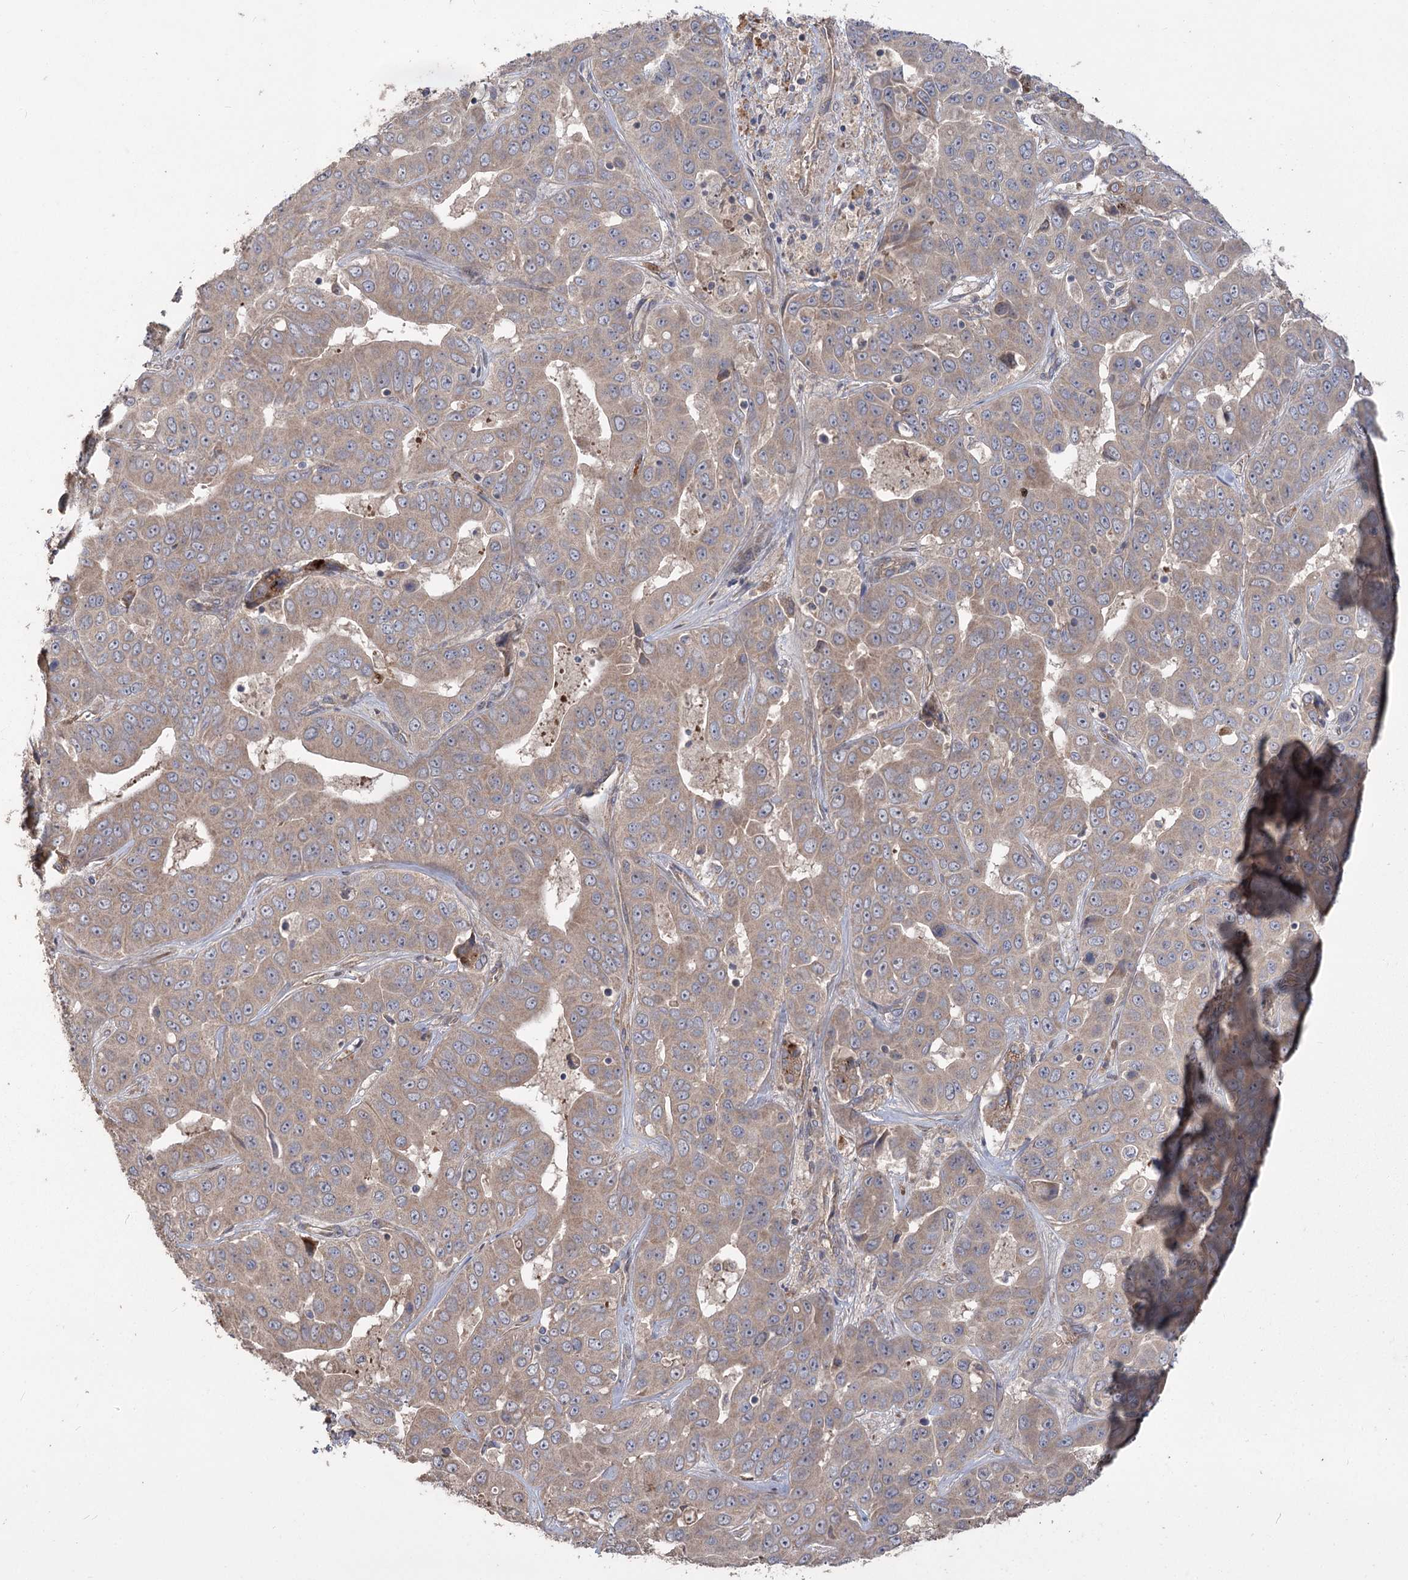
{"staining": {"intensity": "weak", "quantity": "25%-75%", "location": "cytoplasmic/membranous"}, "tissue": "liver cancer", "cell_type": "Tumor cells", "image_type": "cancer", "snomed": [{"axis": "morphology", "description": "Cholangiocarcinoma"}, {"axis": "topography", "description": "Liver"}], "caption": "Tumor cells exhibit low levels of weak cytoplasmic/membranous expression in approximately 25%-75% of cells in human liver cholangiocarcinoma.", "gene": "RIN2", "patient": {"sex": "female", "age": 52}}